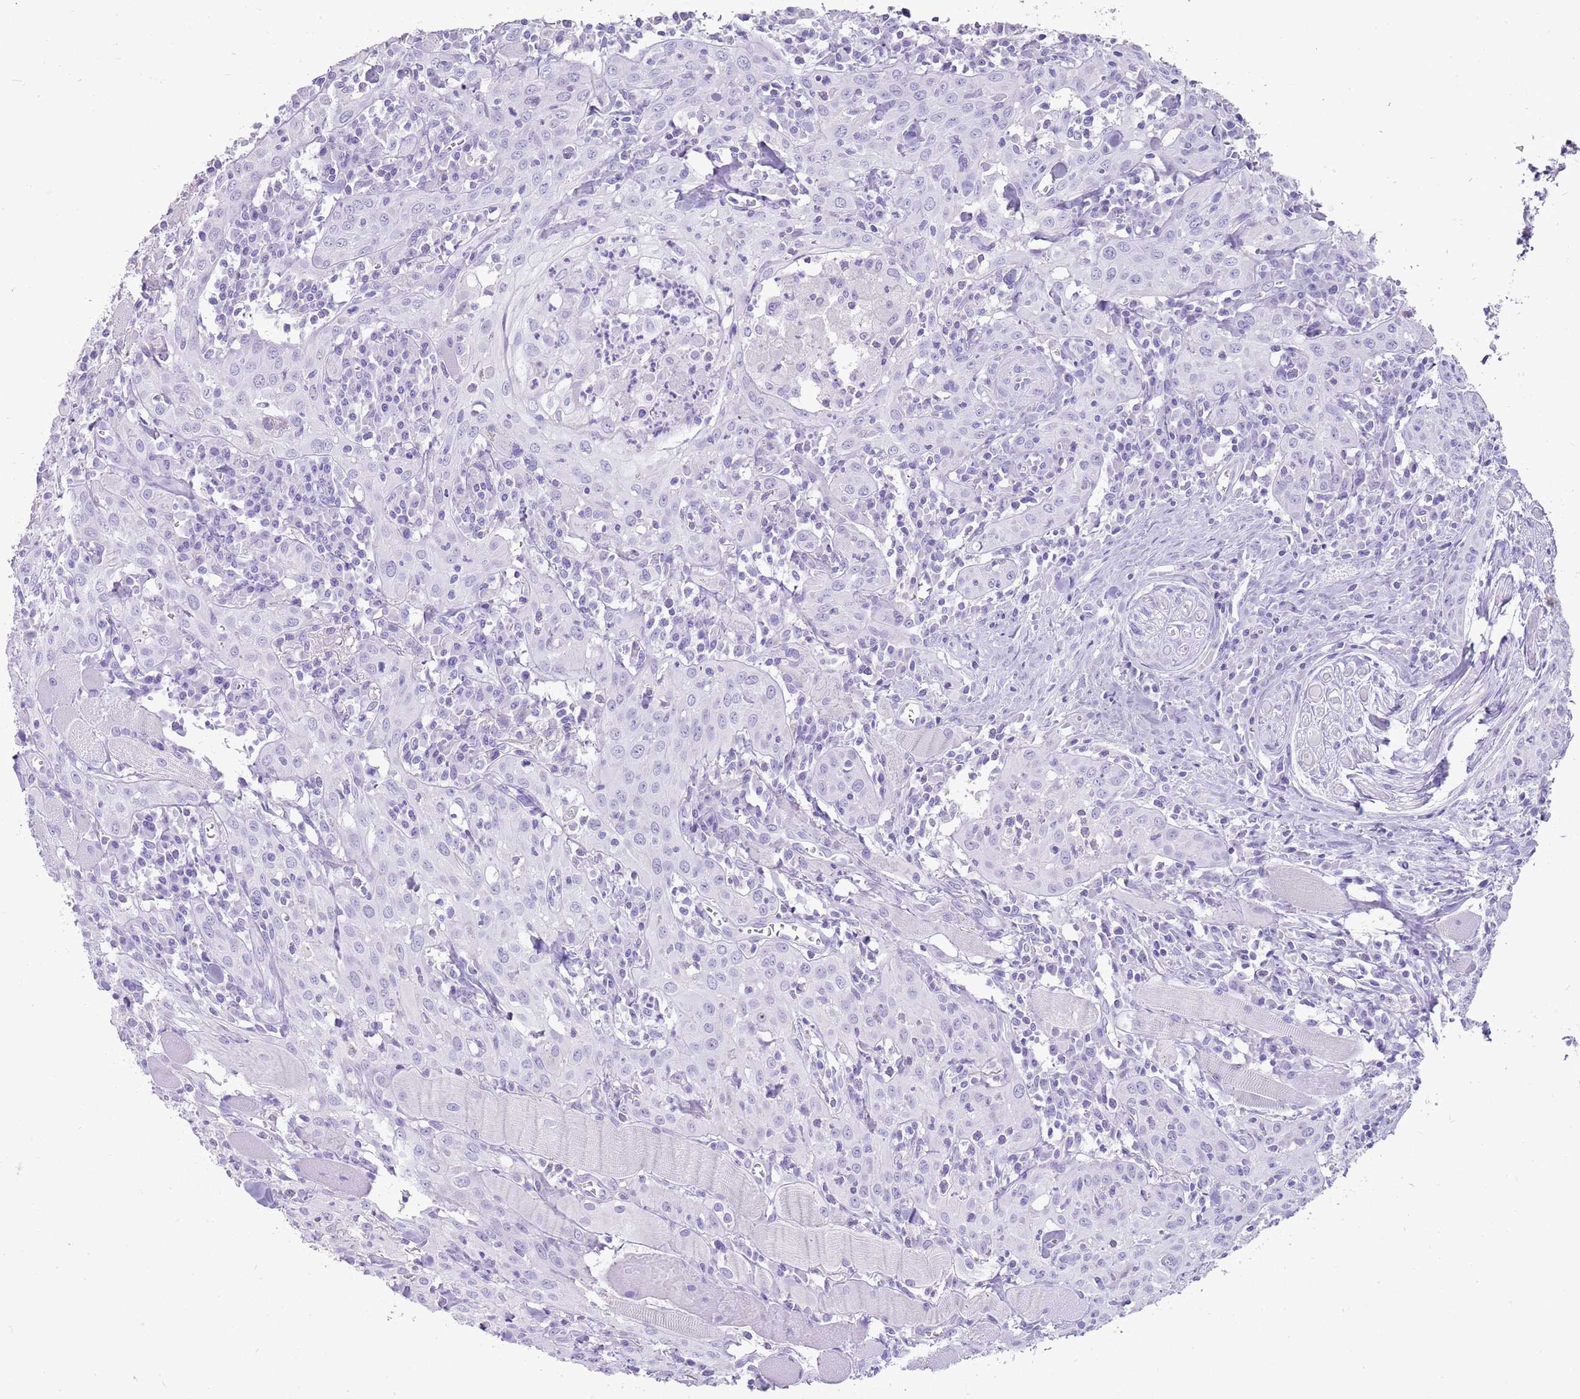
{"staining": {"intensity": "negative", "quantity": "none", "location": "none"}, "tissue": "head and neck cancer", "cell_type": "Tumor cells", "image_type": "cancer", "snomed": [{"axis": "morphology", "description": "Squamous cell carcinoma, NOS"}, {"axis": "topography", "description": "Oral tissue"}, {"axis": "topography", "description": "Head-Neck"}], "caption": "IHC photomicrograph of head and neck cancer stained for a protein (brown), which reveals no expression in tumor cells. The staining was performed using DAB to visualize the protein expression in brown, while the nuclei were stained in blue with hematoxylin (Magnification: 20x).", "gene": "NBPF3", "patient": {"sex": "female", "age": 70}}